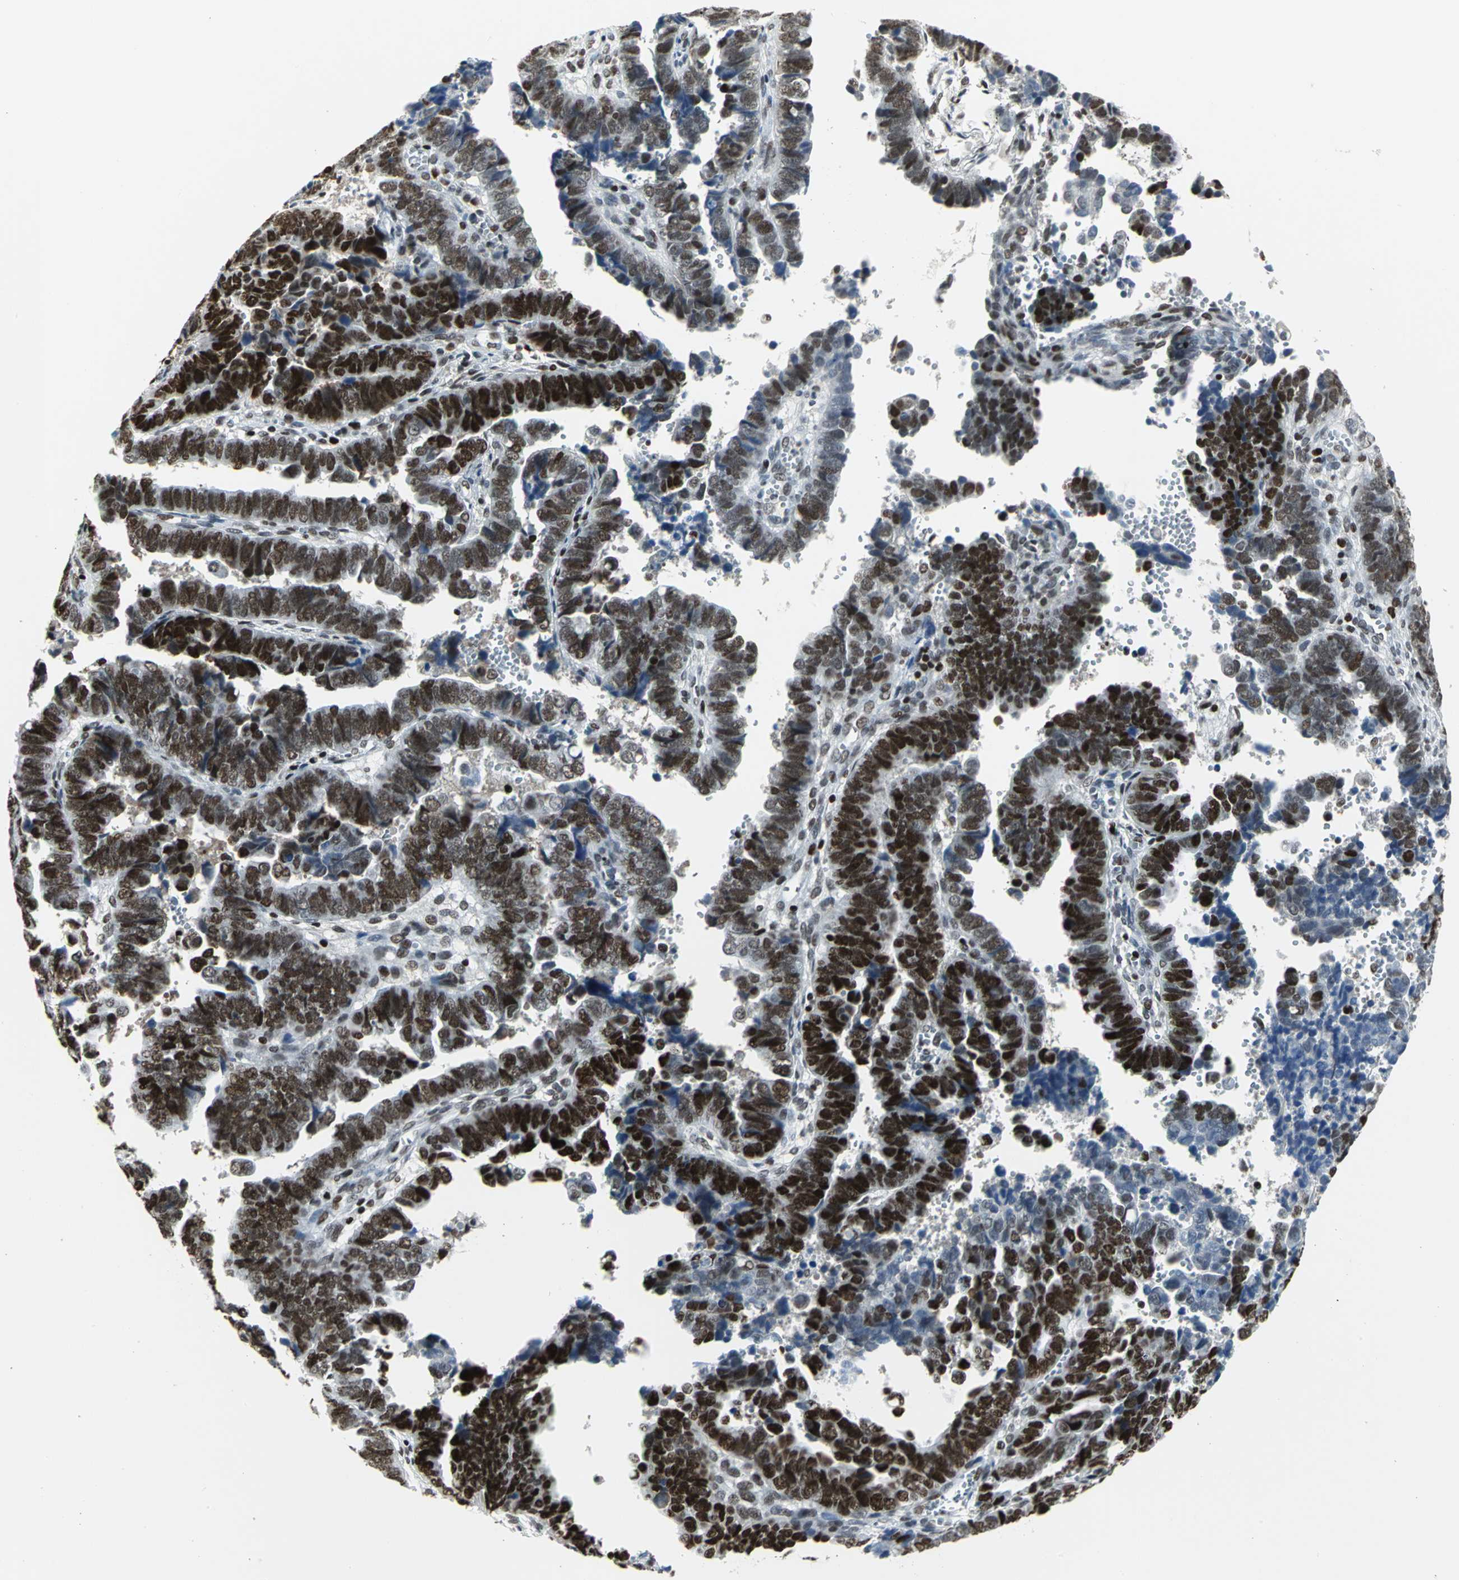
{"staining": {"intensity": "strong", "quantity": ">75%", "location": "nuclear"}, "tissue": "endometrial cancer", "cell_type": "Tumor cells", "image_type": "cancer", "snomed": [{"axis": "morphology", "description": "Adenocarcinoma, NOS"}, {"axis": "topography", "description": "Endometrium"}], "caption": "Endometrial adenocarcinoma tissue demonstrates strong nuclear positivity in about >75% of tumor cells The staining was performed using DAB (3,3'-diaminobenzidine) to visualize the protein expression in brown, while the nuclei were stained in blue with hematoxylin (Magnification: 20x).", "gene": "HNRNPD", "patient": {"sex": "female", "age": 75}}